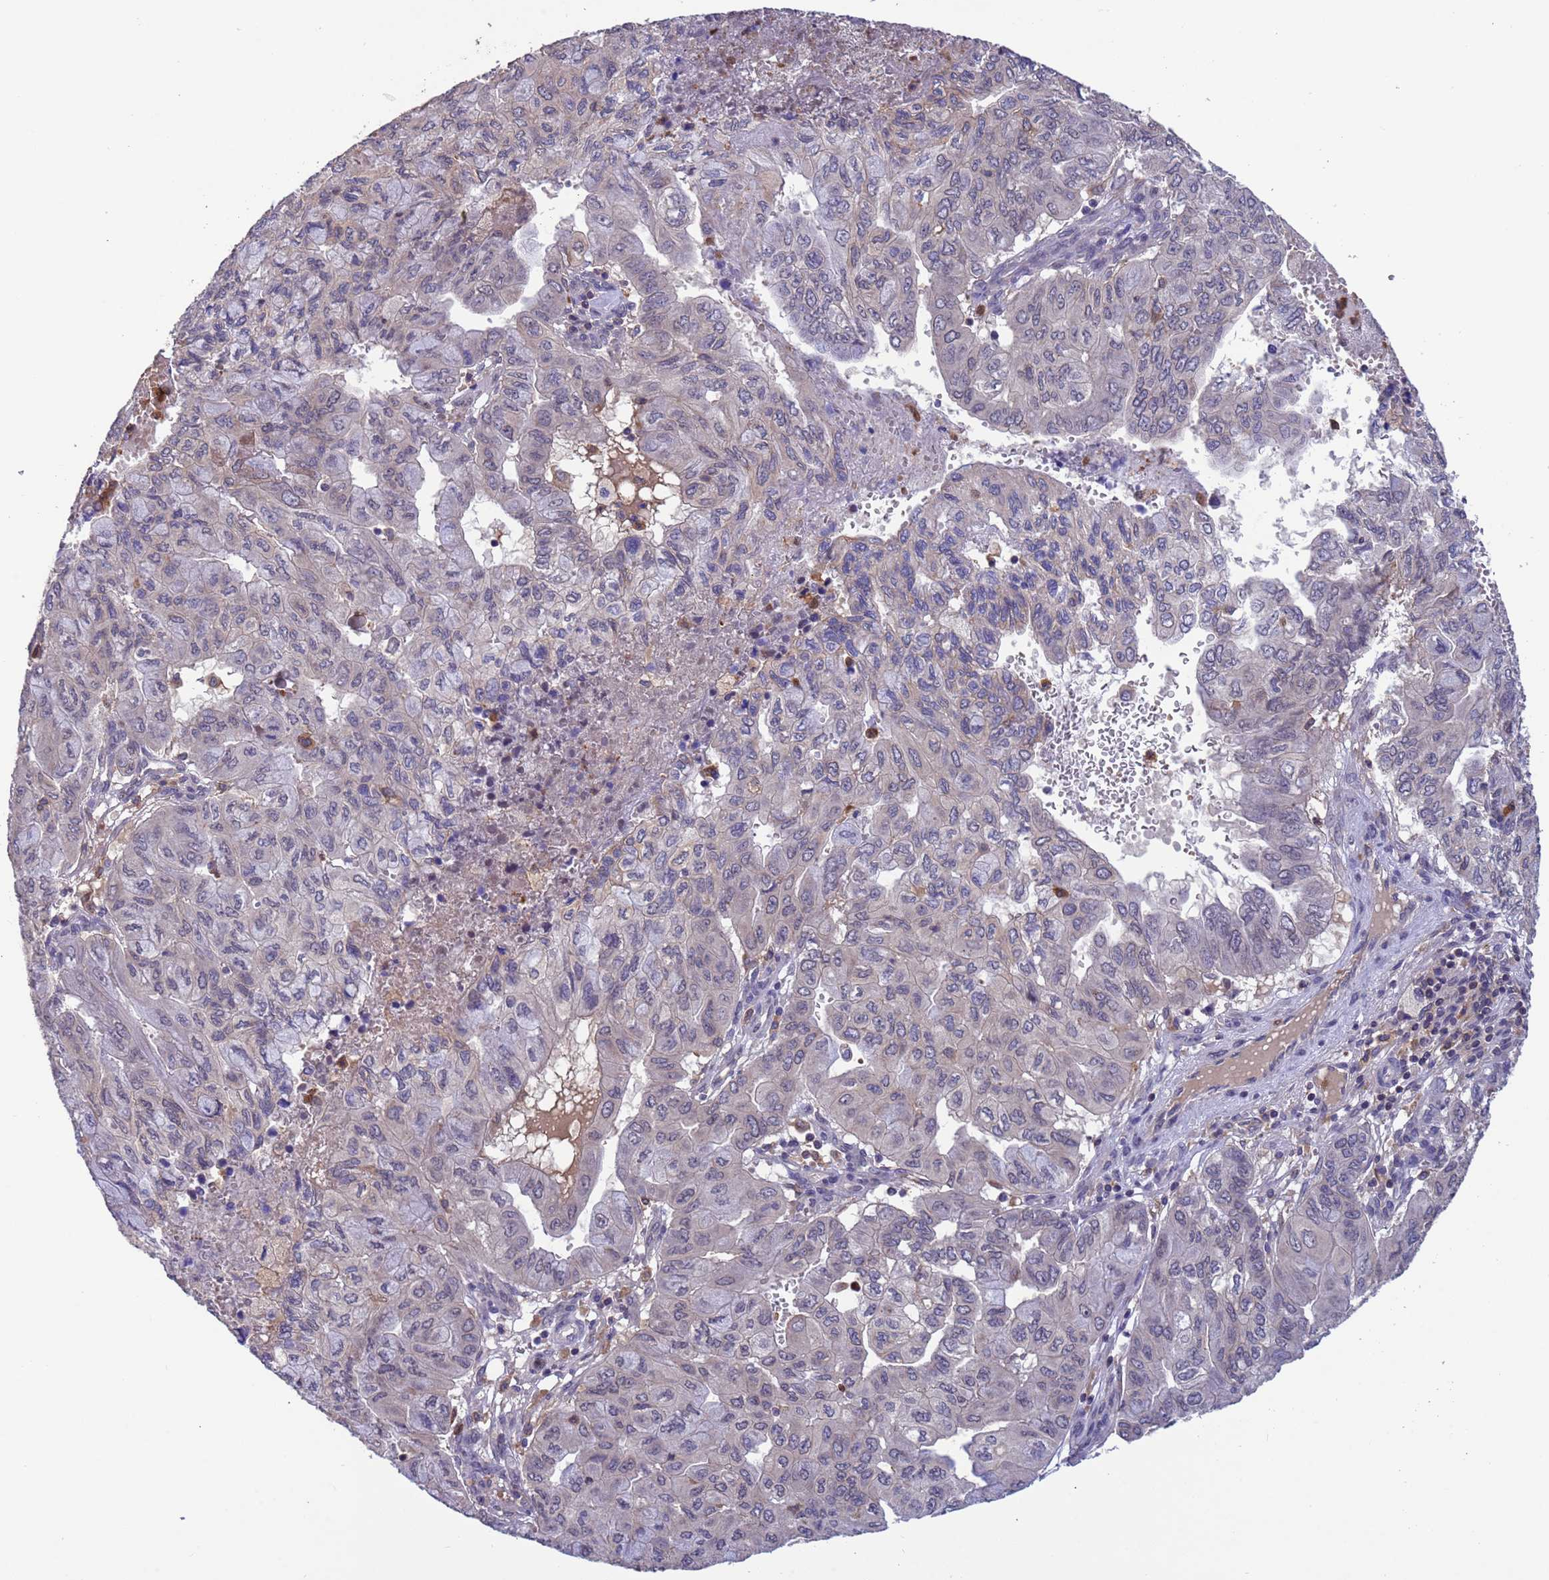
{"staining": {"intensity": "weak", "quantity": "<25%", "location": "cytoplasmic/membranous"}, "tissue": "pancreatic cancer", "cell_type": "Tumor cells", "image_type": "cancer", "snomed": [{"axis": "morphology", "description": "Adenocarcinoma, NOS"}, {"axis": "topography", "description": "Pancreas"}], "caption": "A photomicrograph of pancreatic adenocarcinoma stained for a protein displays no brown staining in tumor cells.", "gene": "AMPD3", "patient": {"sex": "male", "age": 51}}